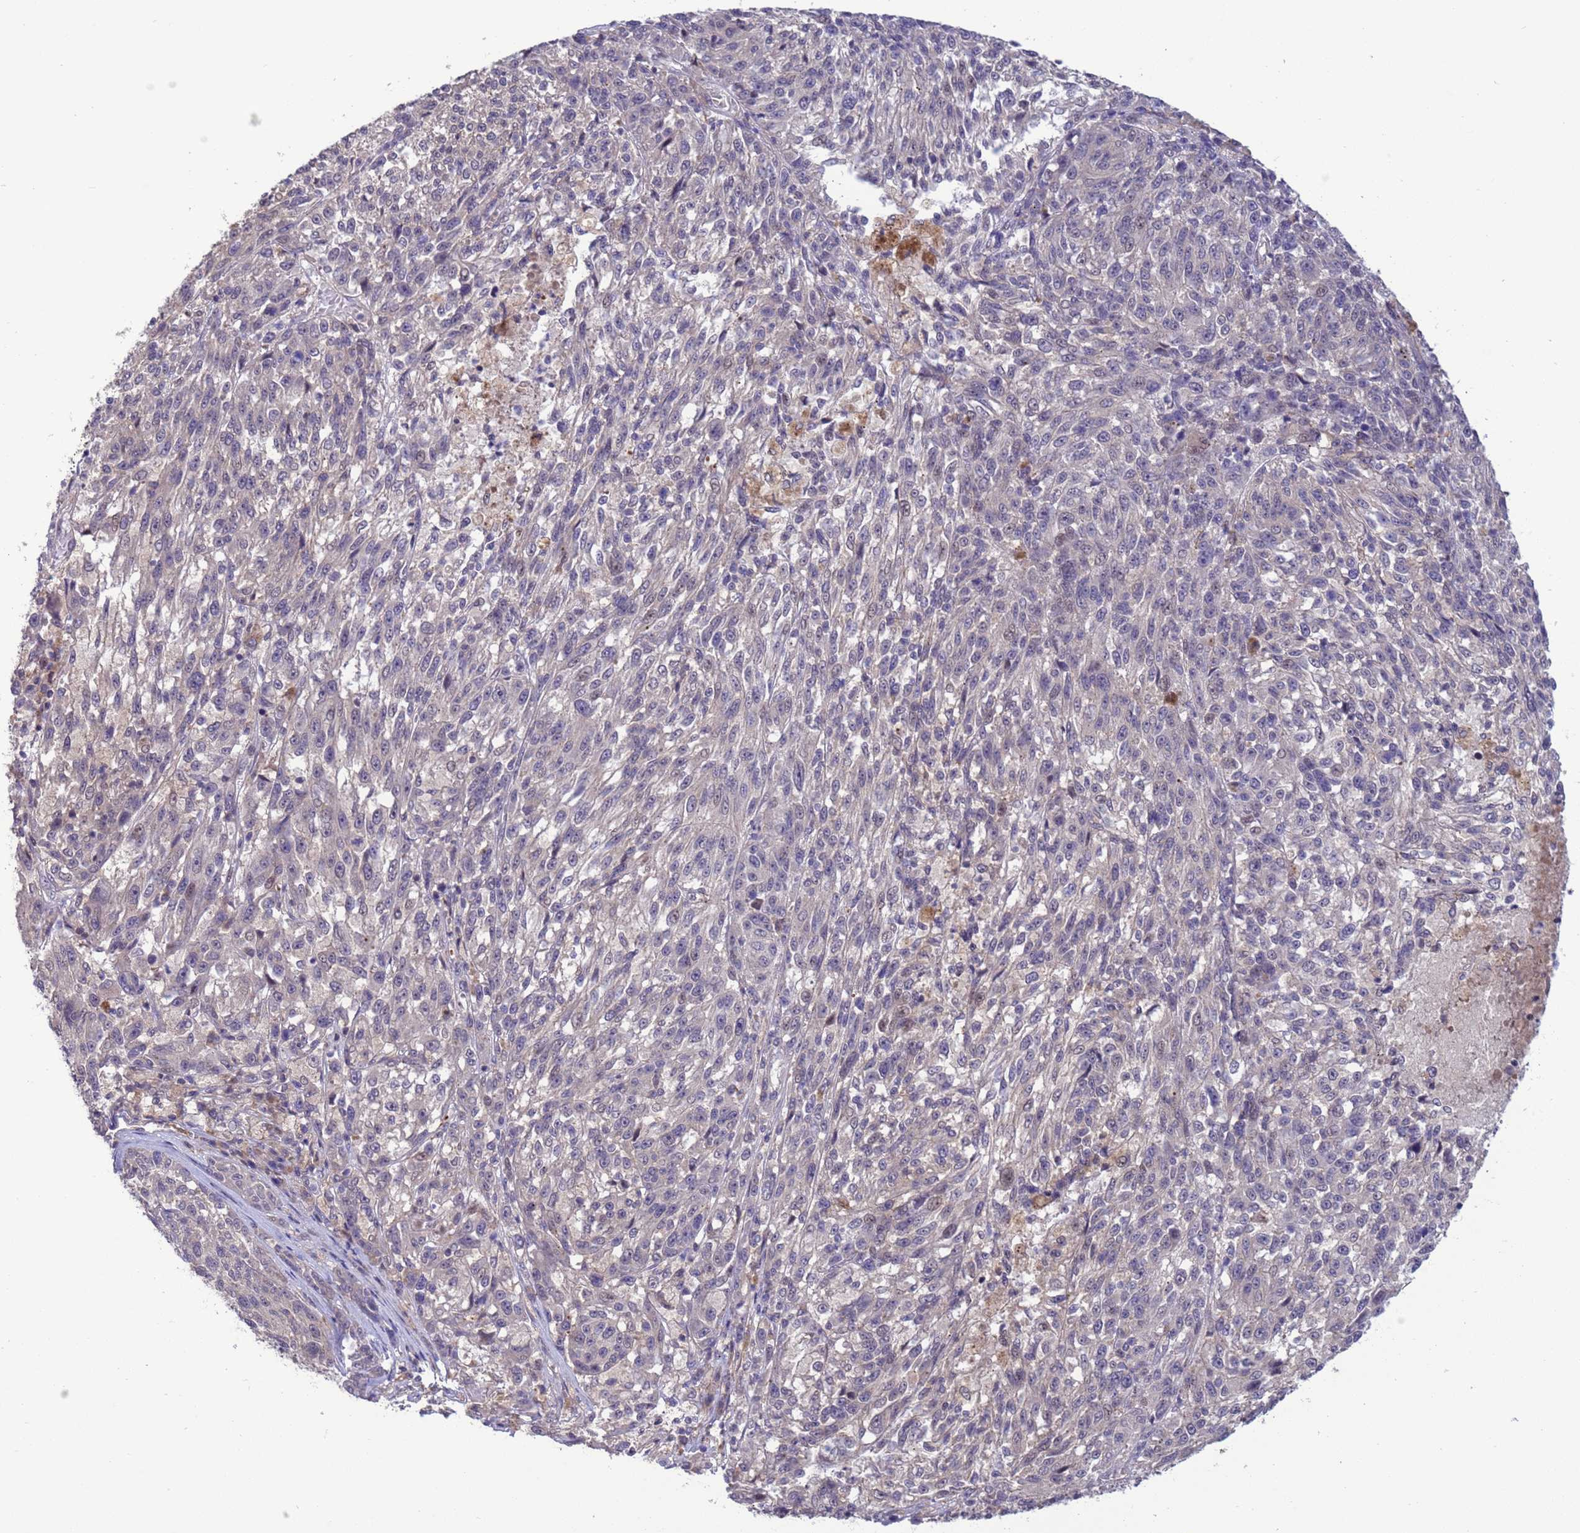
{"staining": {"intensity": "negative", "quantity": "none", "location": "none"}, "tissue": "melanoma", "cell_type": "Tumor cells", "image_type": "cancer", "snomed": [{"axis": "morphology", "description": "Malignant melanoma, NOS"}, {"axis": "topography", "description": "Skin"}], "caption": "Tumor cells are negative for protein expression in human melanoma.", "gene": "GJA10", "patient": {"sex": "male", "age": 53}}